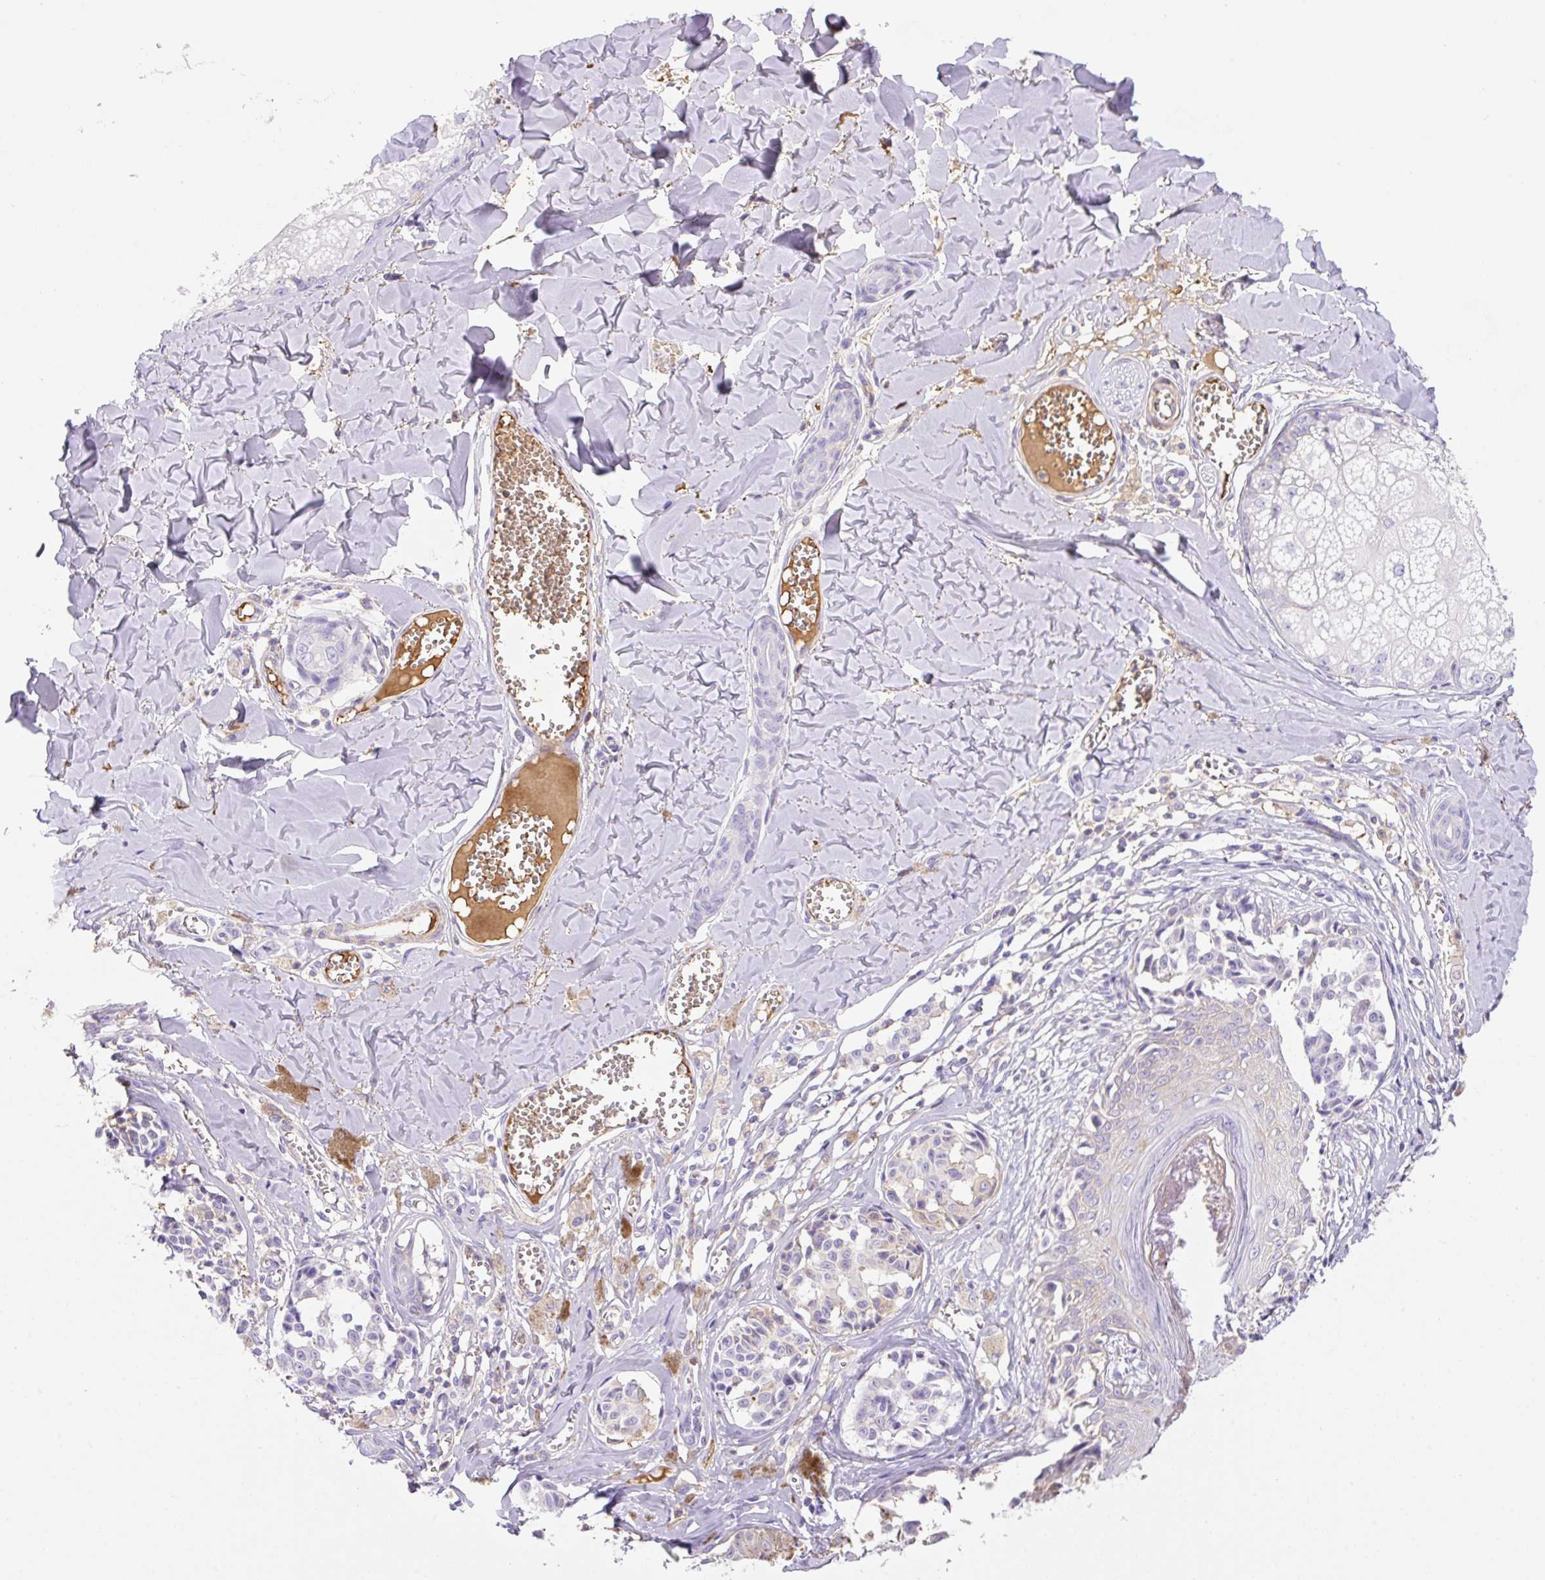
{"staining": {"intensity": "negative", "quantity": "none", "location": "none"}, "tissue": "melanoma", "cell_type": "Tumor cells", "image_type": "cancer", "snomed": [{"axis": "morphology", "description": "Malignant melanoma, NOS"}, {"axis": "topography", "description": "Skin"}], "caption": "There is no significant staining in tumor cells of malignant melanoma.", "gene": "TDRD15", "patient": {"sex": "female", "age": 43}}